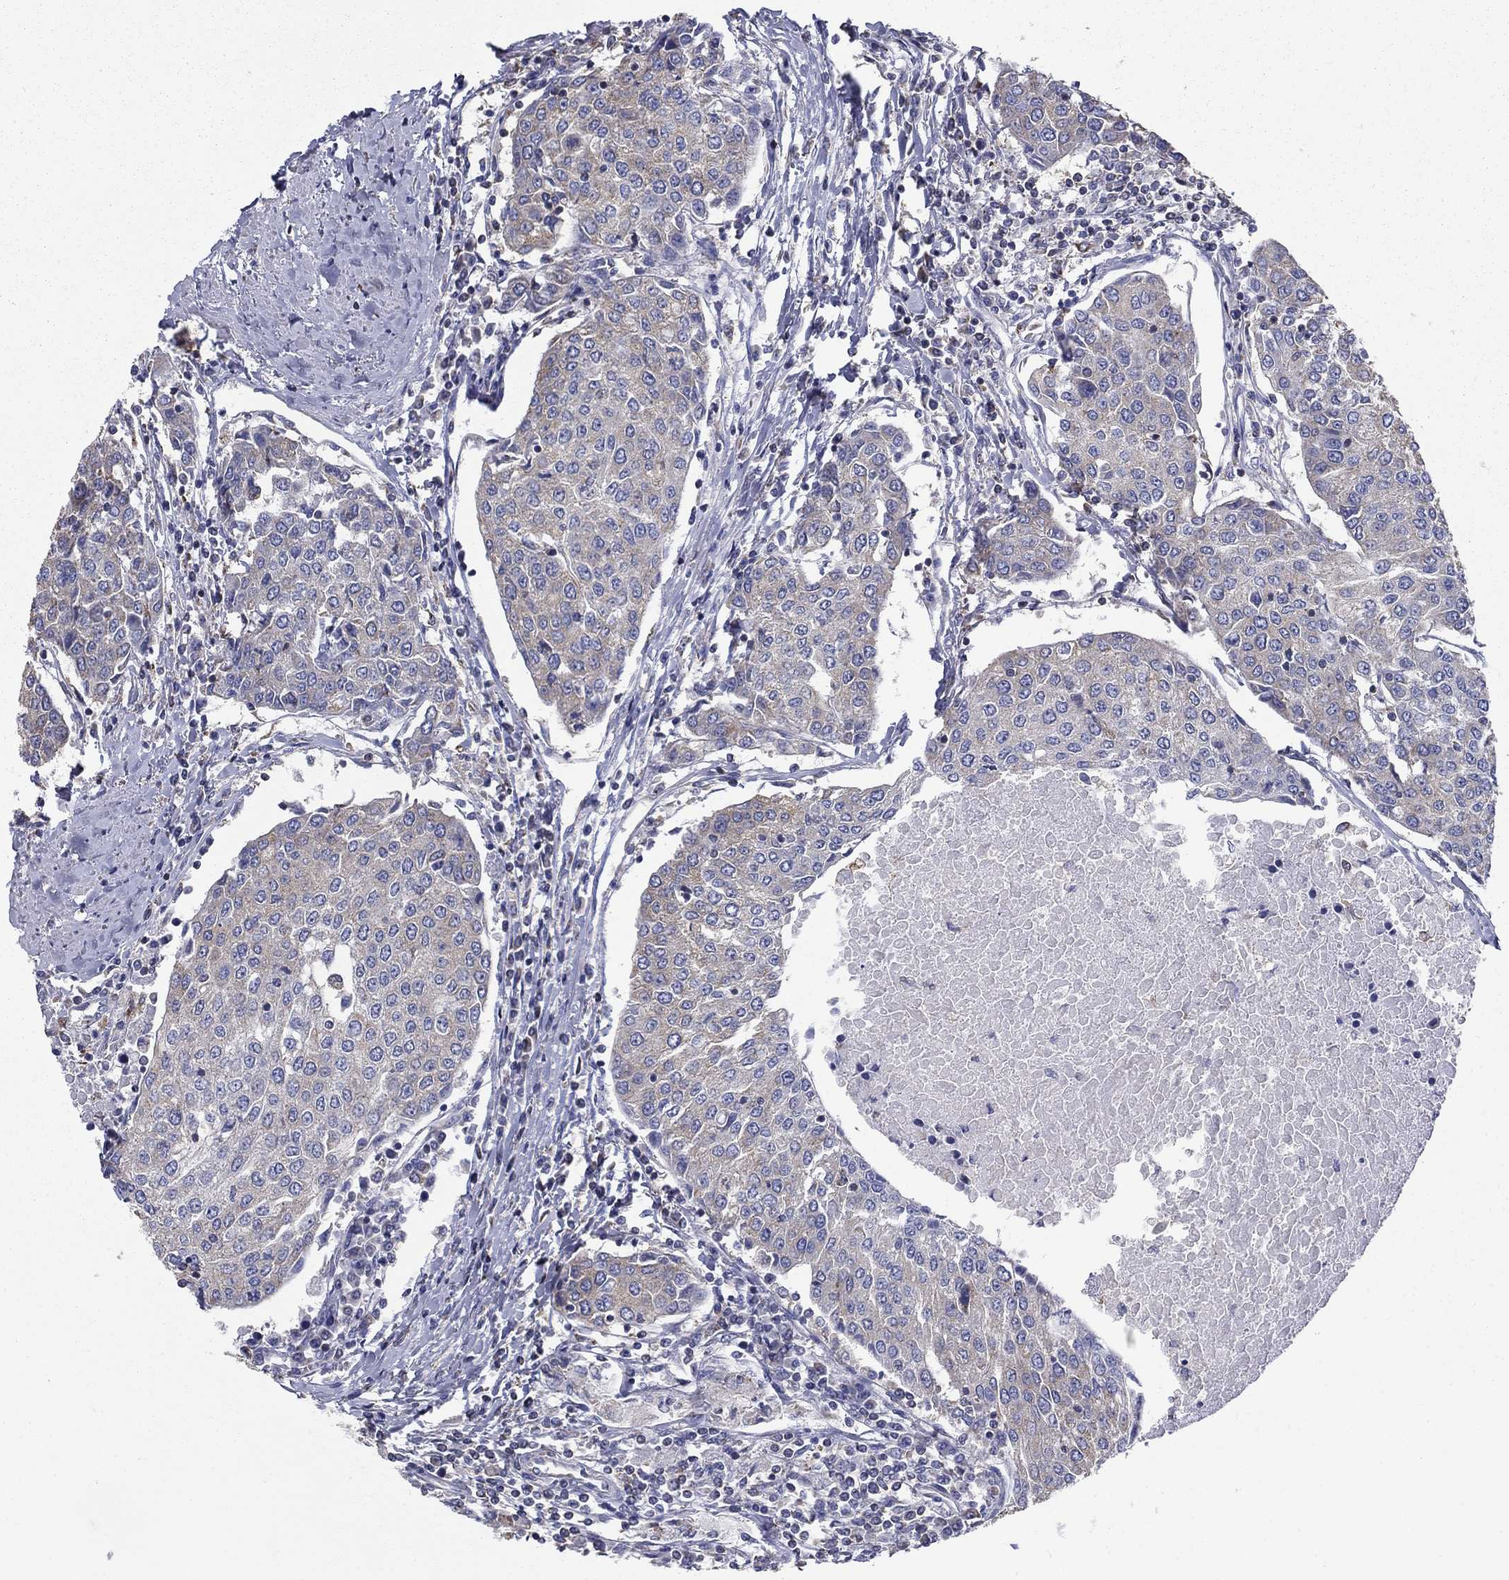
{"staining": {"intensity": "negative", "quantity": "none", "location": "none"}, "tissue": "urothelial cancer", "cell_type": "Tumor cells", "image_type": "cancer", "snomed": [{"axis": "morphology", "description": "Urothelial carcinoma, High grade"}, {"axis": "topography", "description": "Urinary bladder"}], "caption": "The micrograph reveals no significant staining in tumor cells of high-grade urothelial carcinoma. (Stains: DAB immunohistochemistry (IHC) with hematoxylin counter stain, Microscopy: brightfield microscopy at high magnification).", "gene": "NME5", "patient": {"sex": "female", "age": 85}}